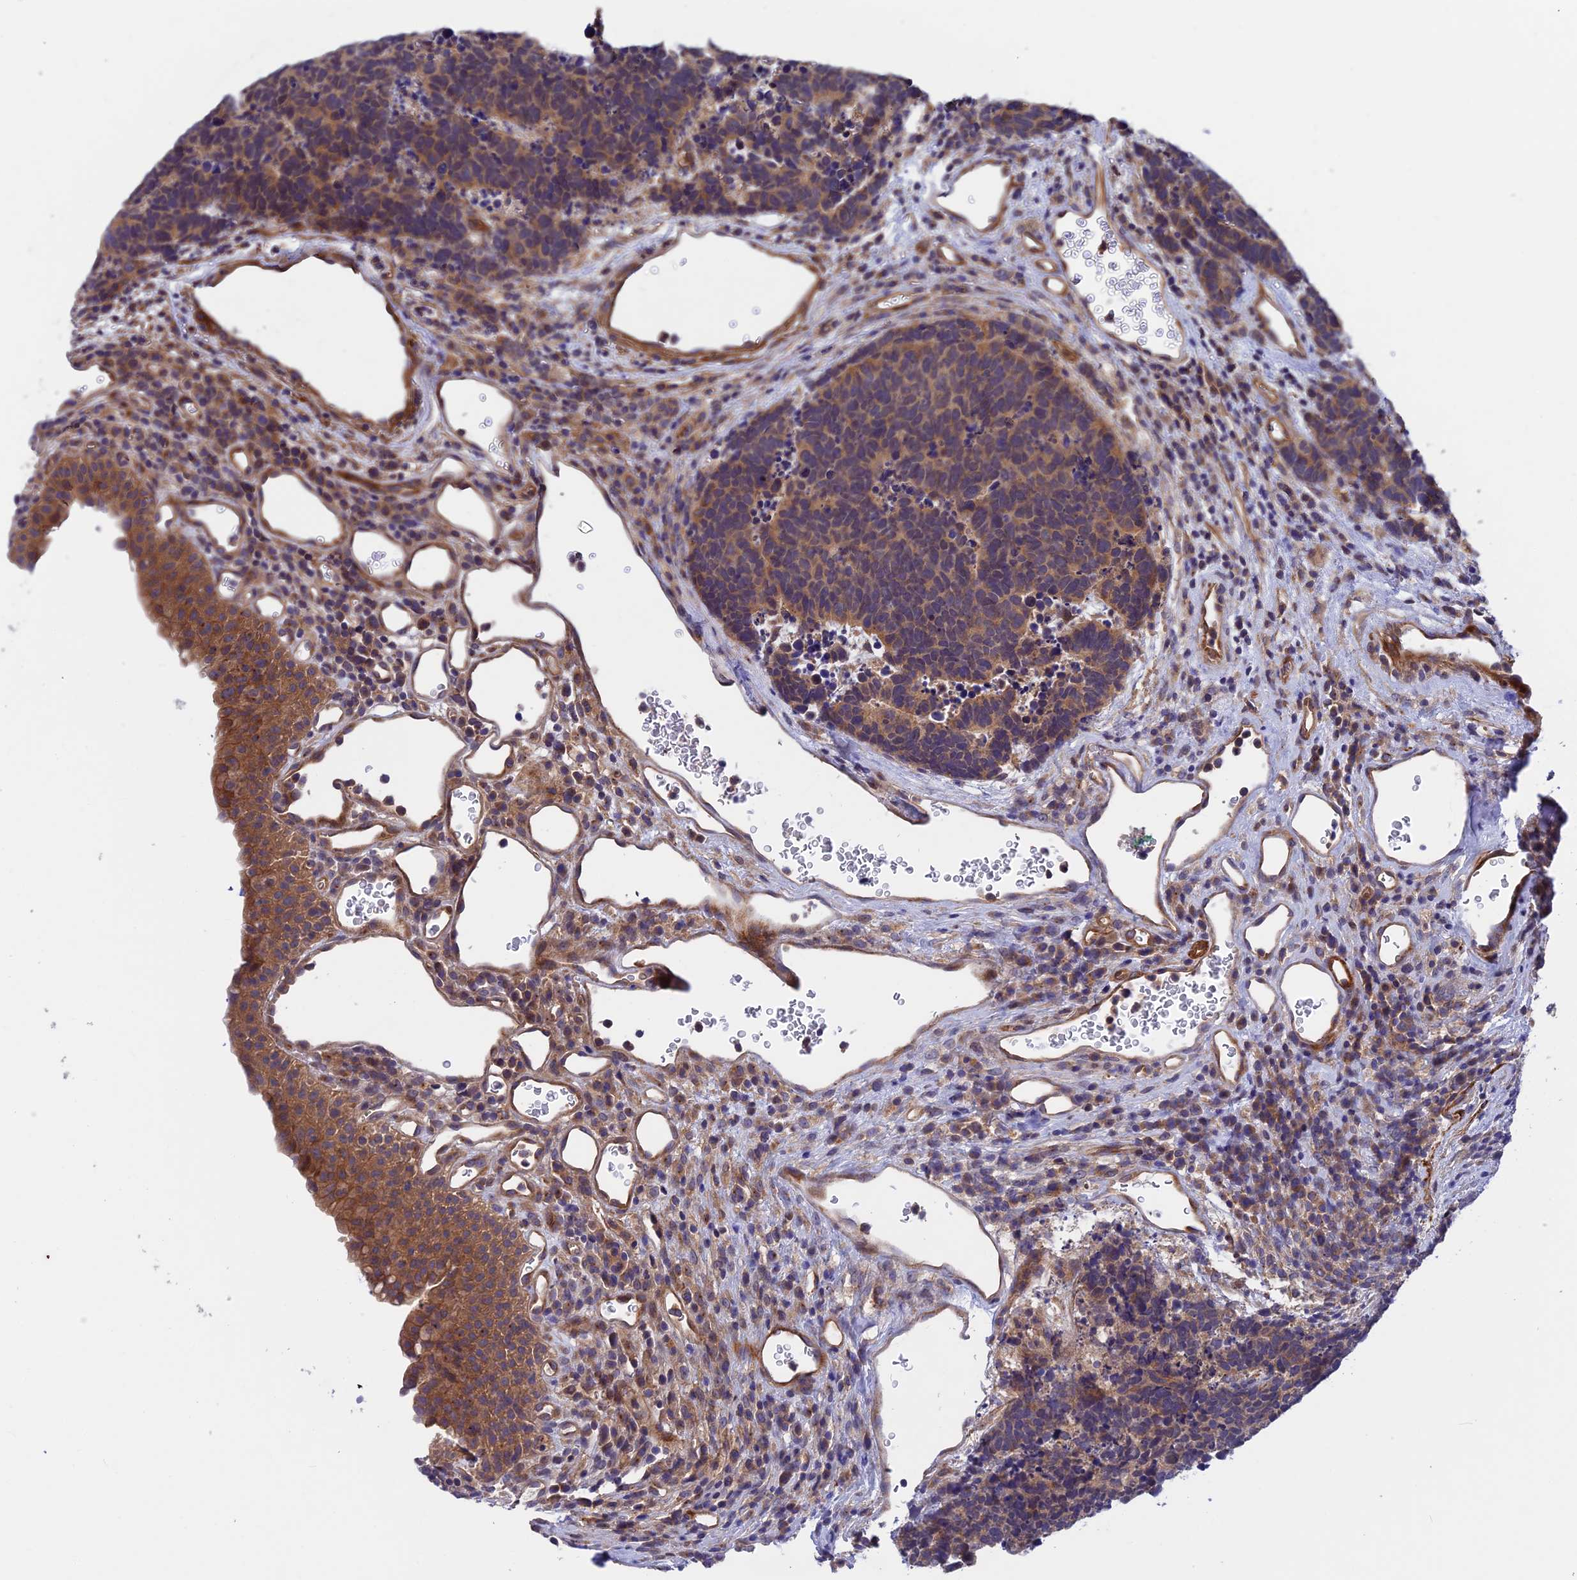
{"staining": {"intensity": "moderate", "quantity": ">75%", "location": "cytoplasmic/membranous"}, "tissue": "carcinoid", "cell_type": "Tumor cells", "image_type": "cancer", "snomed": [{"axis": "morphology", "description": "Carcinoma, NOS"}, {"axis": "morphology", "description": "Carcinoid, malignant, NOS"}, {"axis": "topography", "description": "Urinary bladder"}], "caption": "This histopathology image exhibits carcinoid stained with IHC to label a protein in brown. The cytoplasmic/membranous of tumor cells show moderate positivity for the protein. Nuclei are counter-stained blue.", "gene": "ADAMTS15", "patient": {"sex": "male", "age": 57}}